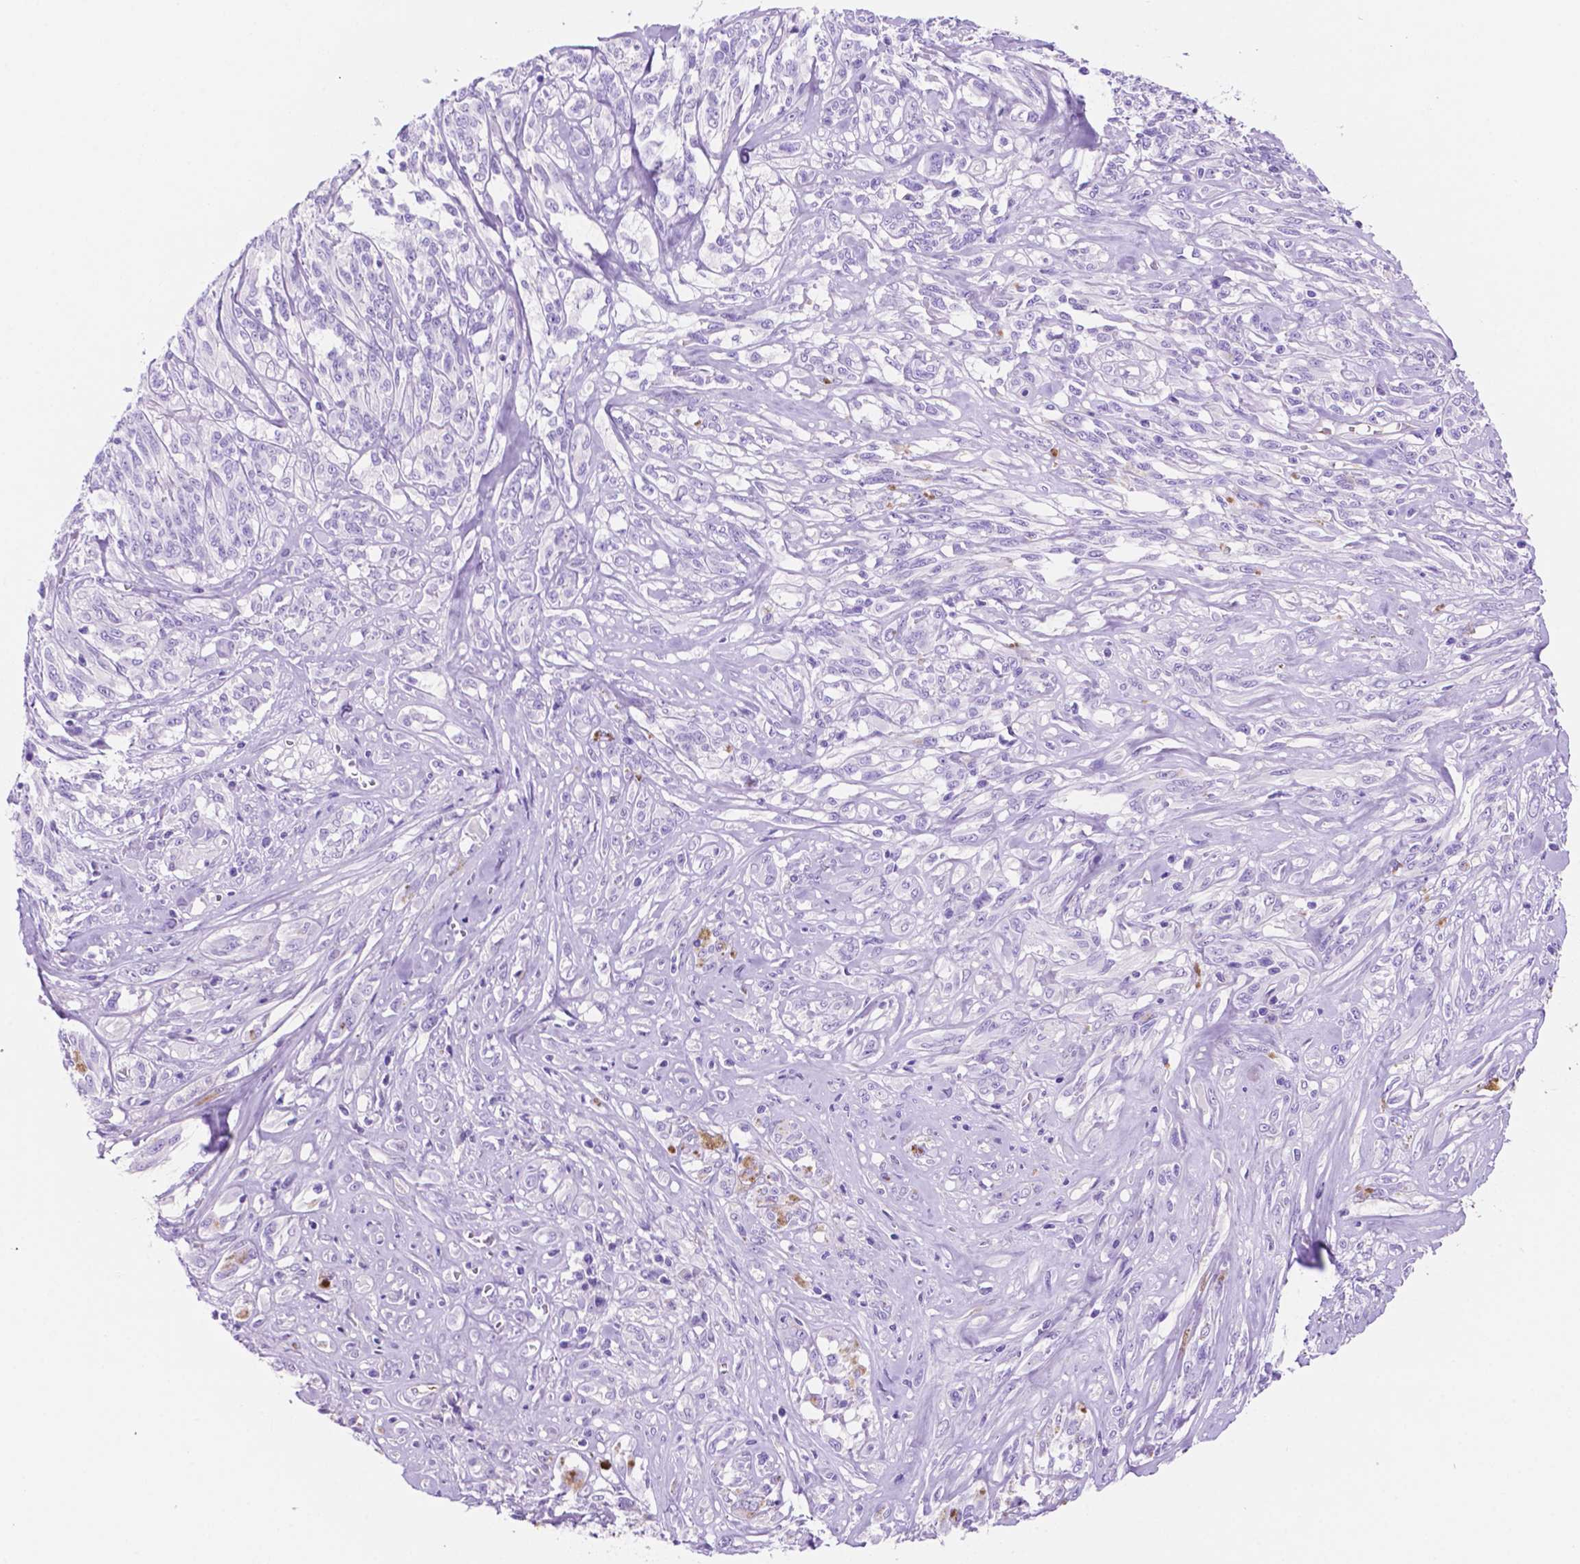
{"staining": {"intensity": "negative", "quantity": "none", "location": "none"}, "tissue": "melanoma", "cell_type": "Tumor cells", "image_type": "cancer", "snomed": [{"axis": "morphology", "description": "Malignant melanoma, NOS"}, {"axis": "topography", "description": "Skin"}], "caption": "A micrograph of human melanoma is negative for staining in tumor cells.", "gene": "FOXB2", "patient": {"sex": "female", "age": 91}}